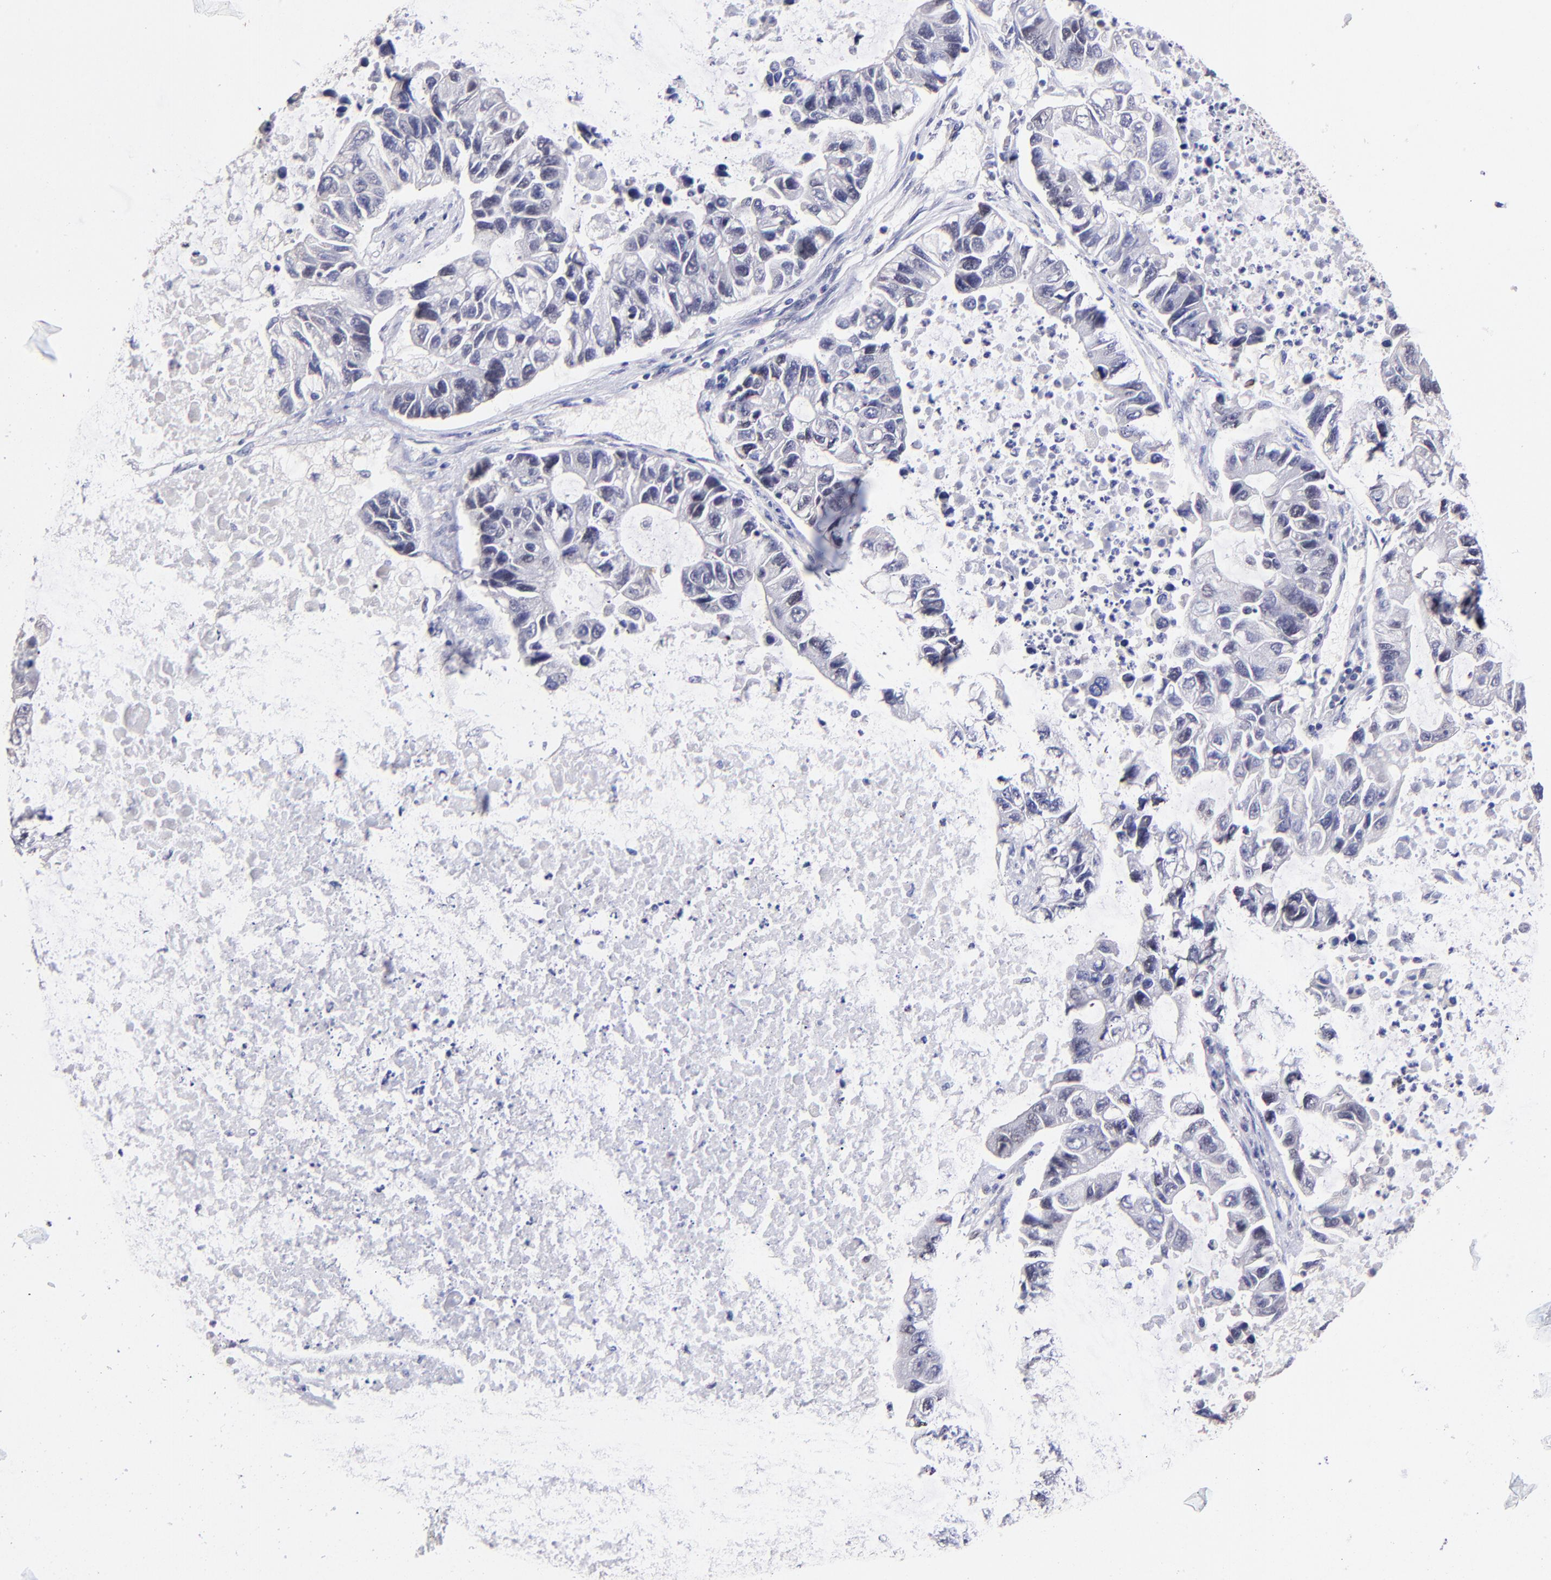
{"staining": {"intensity": "negative", "quantity": "none", "location": "none"}, "tissue": "lung cancer", "cell_type": "Tumor cells", "image_type": "cancer", "snomed": [{"axis": "morphology", "description": "Adenocarcinoma, NOS"}, {"axis": "topography", "description": "Lung"}], "caption": "Tumor cells show no significant positivity in lung cancer (adenocarcinoma).", "gene": "DNMT1", "patient": {"sex": "female", "age": 51}}